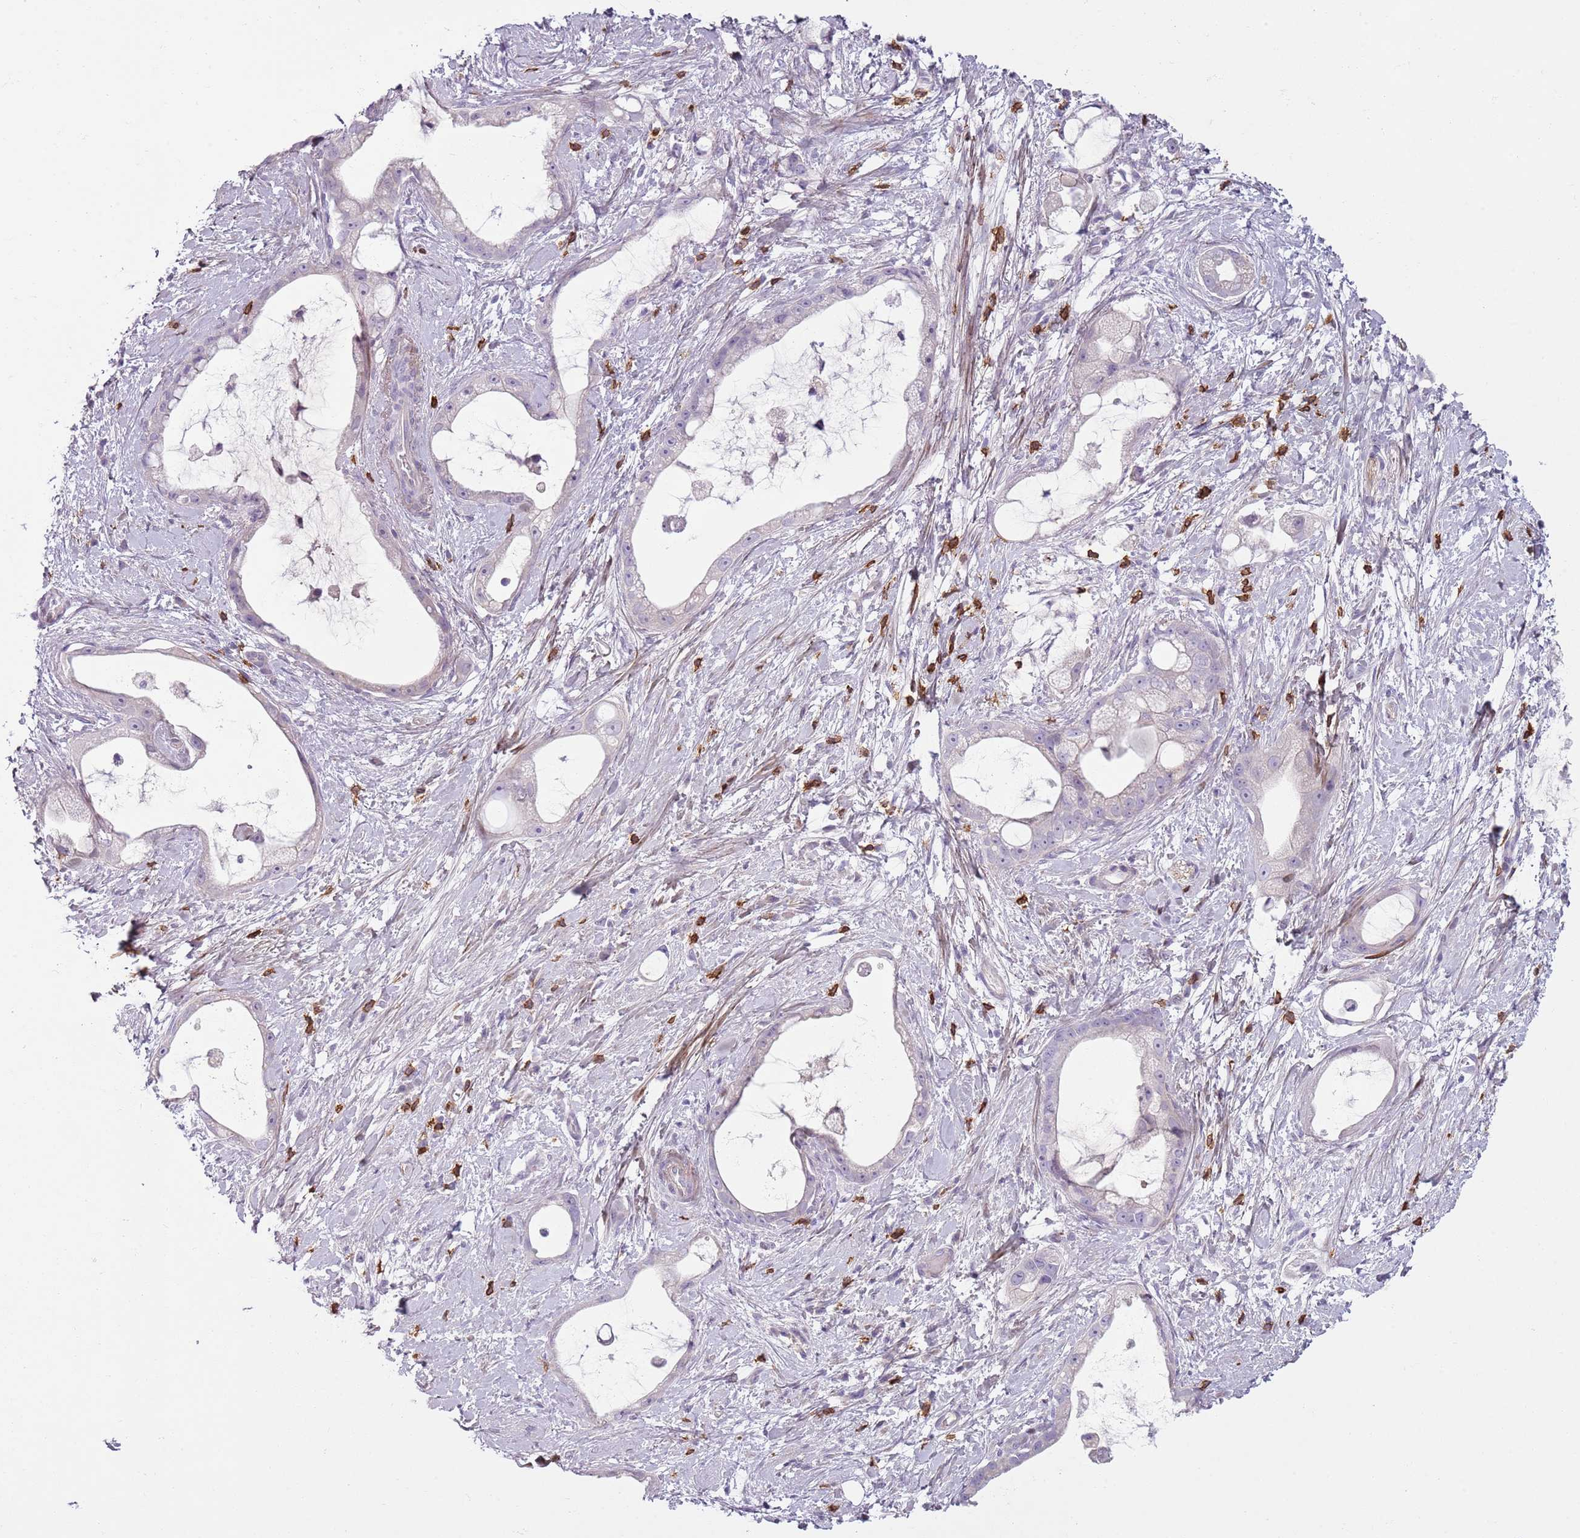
{"staining": {"intensity": "negative", "quantity": "none", "location": "none"}, "tissue": "stomach cancer", "cell_type": "Tumor cells", "image_type": "cancer", "snomed": [{"axis": "morphology", "description": "Adenocarcinoma, NOS"}, {"axis": "topography", "description": "Stomach"}], "caption": "Tumor cells are negative for brown protein staining in stomach adenocarcinoma. (Stains: DAB (3,3'-diaminobenzidine) immunohistochemistry with hematoxylin counter stain, Microscopy: brightfield microscopy at high magnification).", "gene": "ZNF583", "patient": {"sex": "male", "age": 55}}